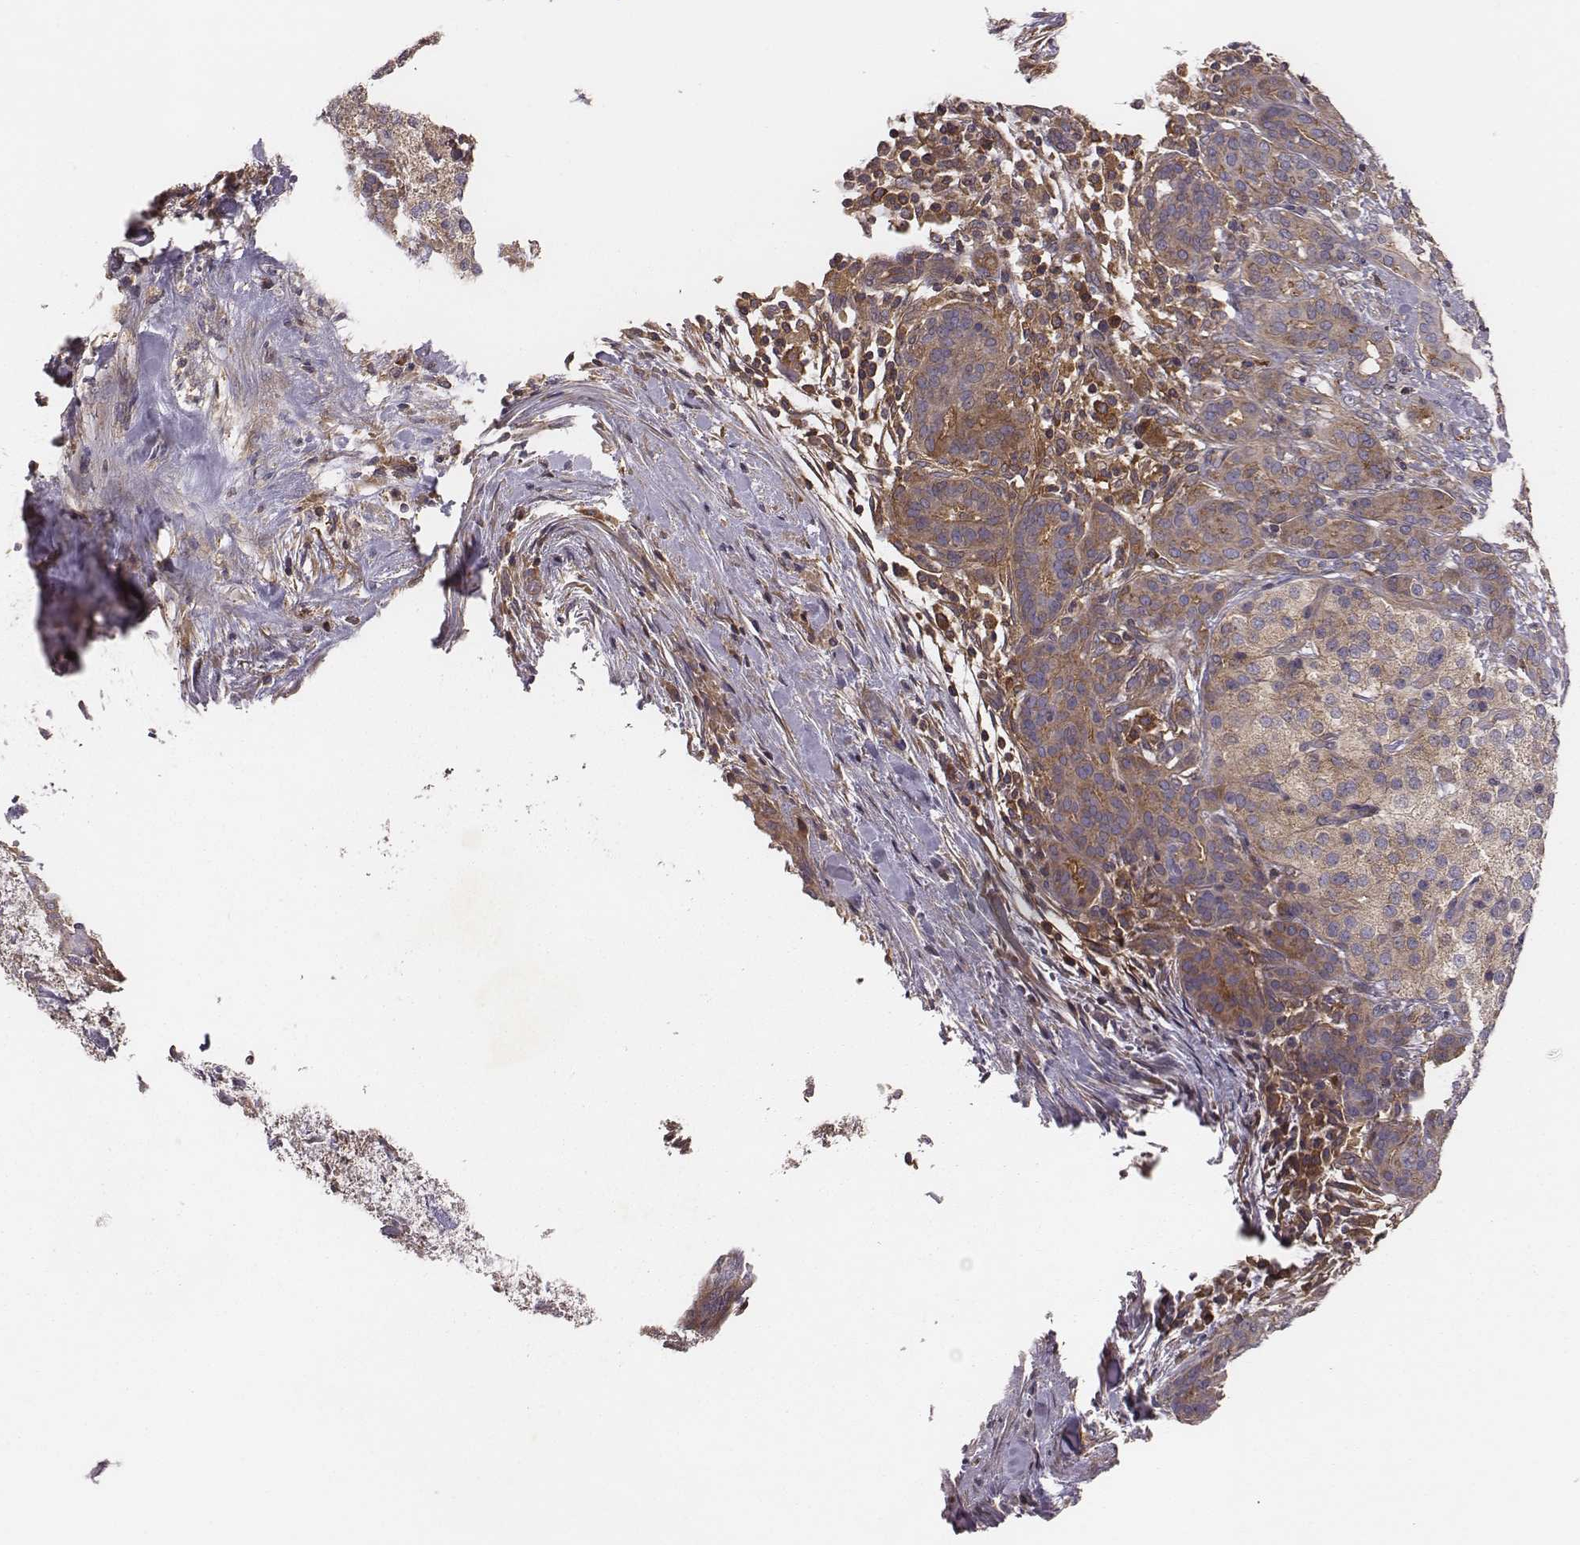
{"staining": {"intensity": "moderate", "quantity": ">75%", "location": "cytoplasmic/membranous"}, "tissue": "pancreatic cancer", "cell_type": "Tumor cells", "image_type": "cancer", "snomed": [{"axis": "morphology", "description": "Adenocarcinoma, NOS"}, {"axis": "topography", "description": "Pancreas"}], "caption": "The micrograph displays immunohistochemical staining of adenocarcinoma (pancreatic). There is moderate cytoplasmic/membranous positivity is appreciated in approximately >75% of tumor cells. The staining is performed using DAB (3,3'-diaminobenzidine) brown chromogen to label protein expression. The nuclei are counter-stained blue using hematoxylin.", "gene": "CAD", "patient": {"sex": "male", "age": 44}}